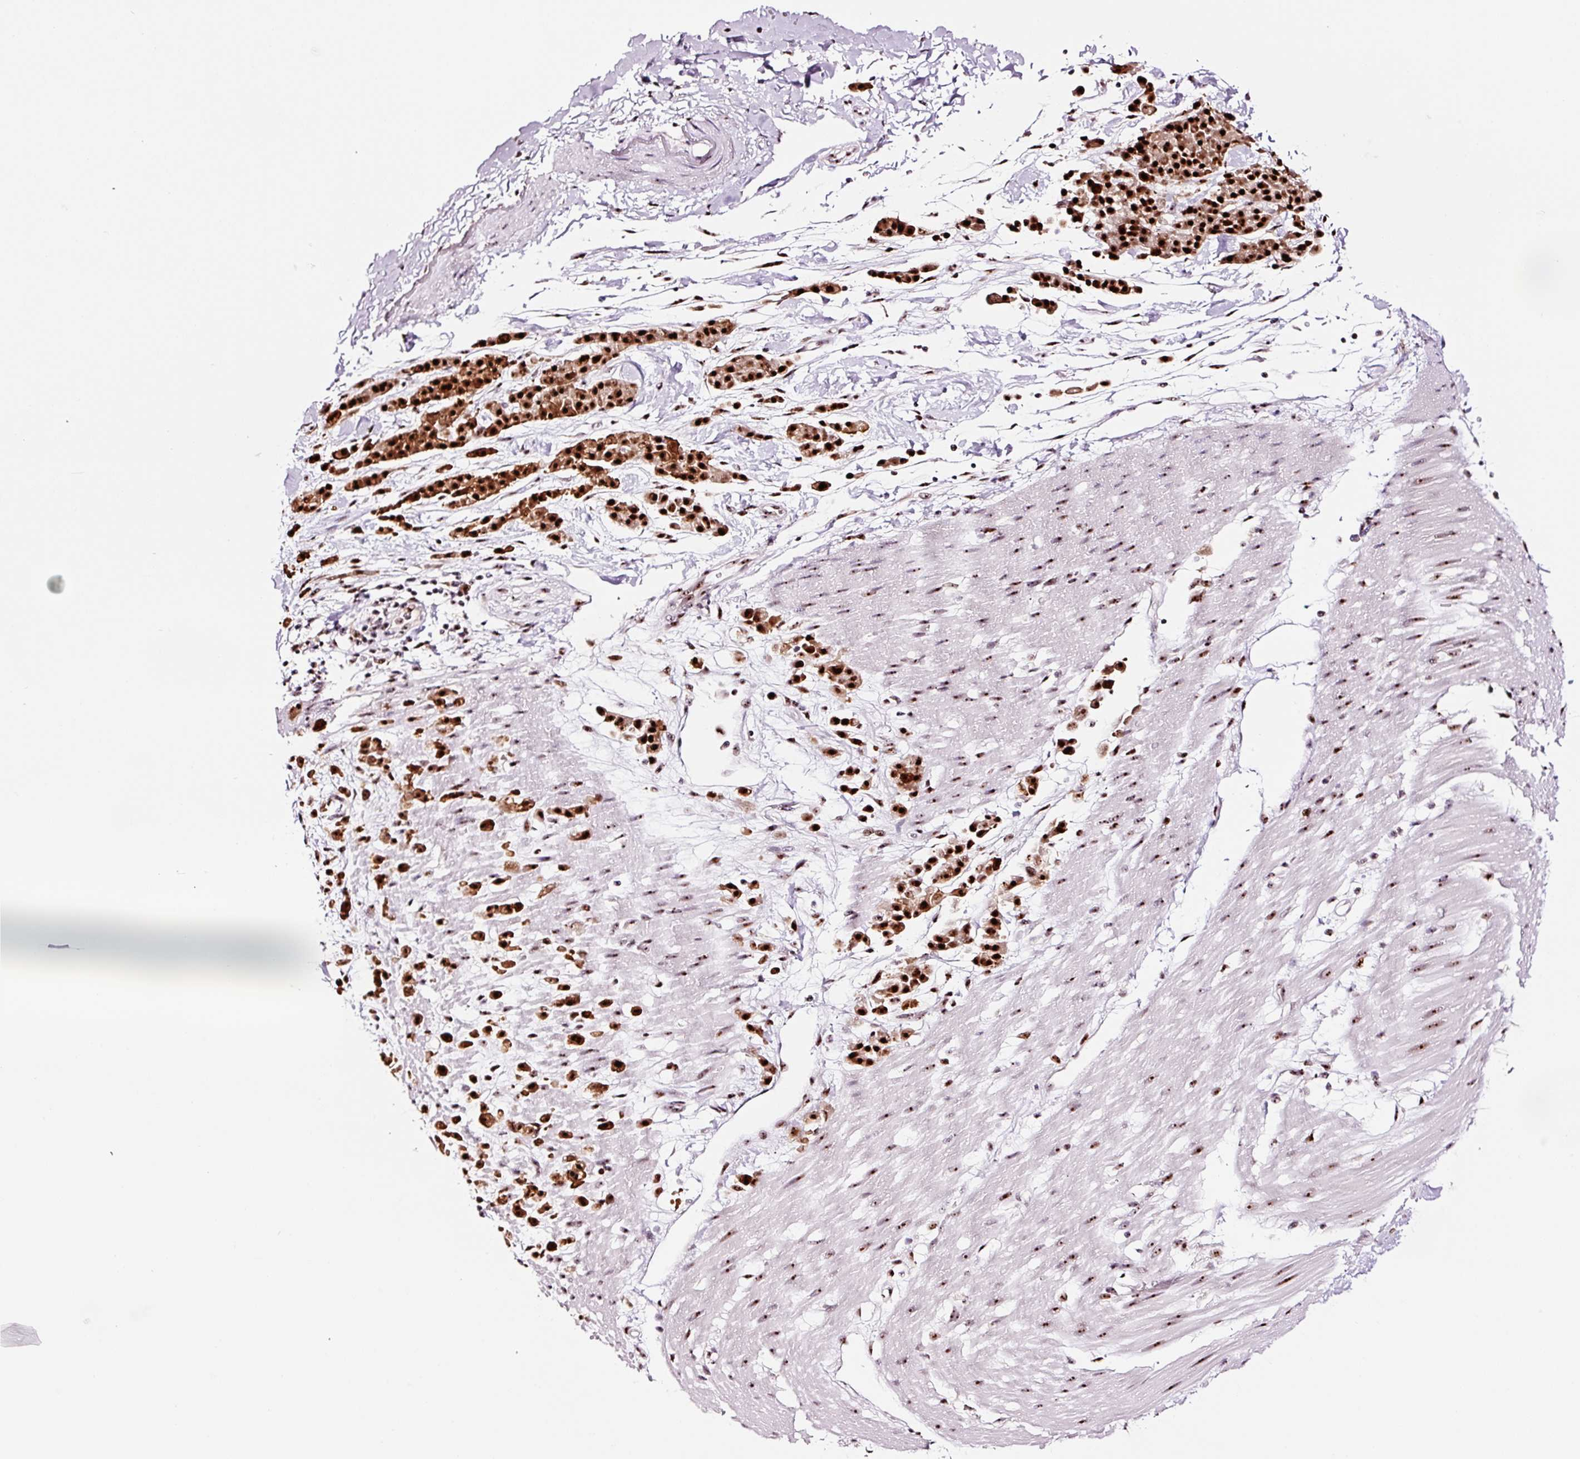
{"staining": {"intensity": "strong", "quantity": ">75%", "location": "cytoplasmic/membranous,nuclear"}, "tissue": "pancreatic cancer", "cell_type": "Tumor cells", "image_type": "cancer", "snomed": [{"axis": "morphology", "description": "Normal tissue, NOS"}, {"axis": "morphology", "description": "Adenocarcinoma, NOS"}, {"axis": "topography", "description": "Pancreas"}], "caption": "IHC histopathology image of human pancreatic adenocarcinoma stained for a protein (brown), which exhibits high levels of strong cytoplasmic/membranous and nuclear positivity in about >75% of tumor cells.", "gene": "GNL3", "patient": {"sex": "female", "age": 64}}